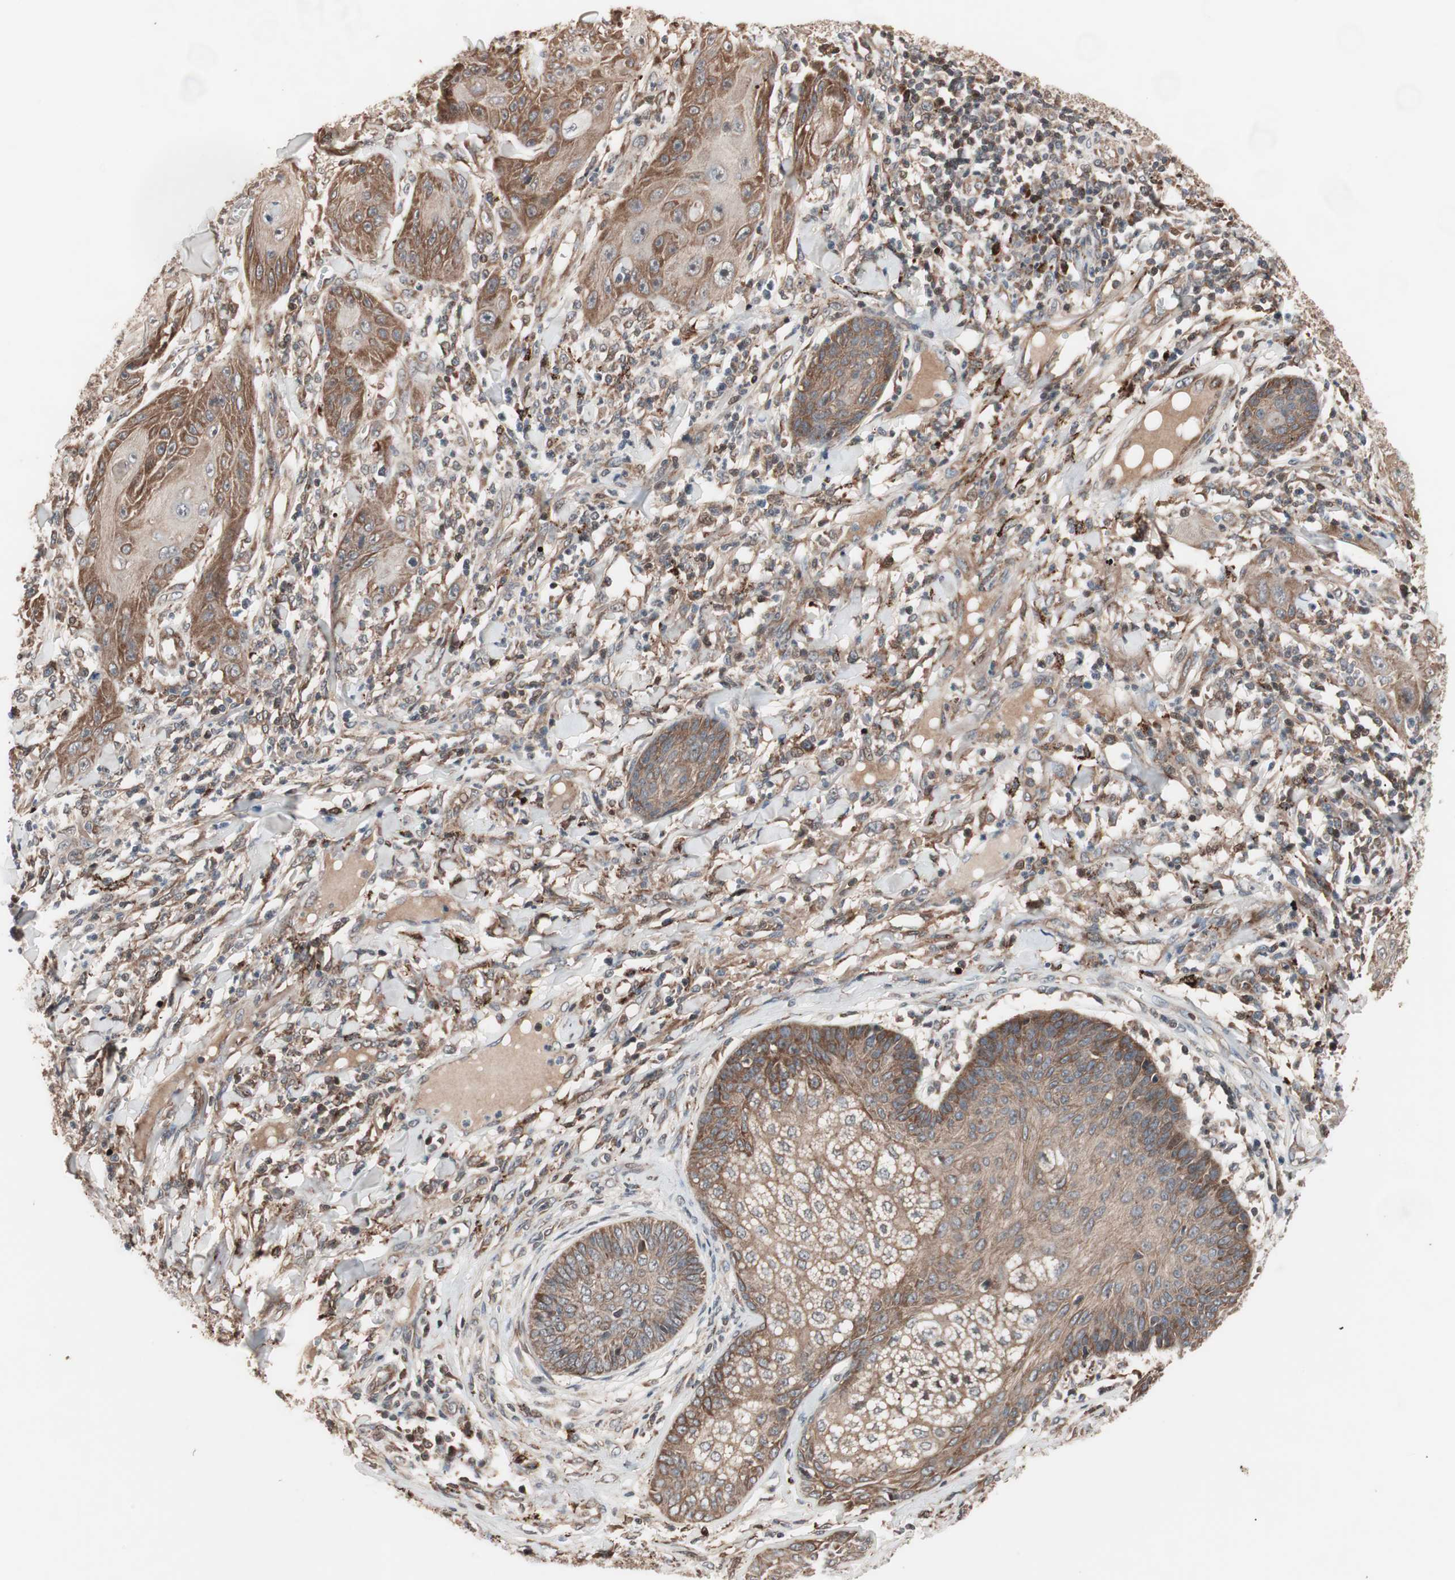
{"staining": {"intensity": "moderate", "quantity": ">75%", "location": "cytoplasmic/membranous"}, "tissue": "skin cancer", "cell_type": "Tumor cells", "image_type": "cancer", "snomed": [{"axis": "morphology", "description": "Squamous cell carcinoma, NOS"}, {"axis": "topography", "description": "Skin"}], "caption": "DAB immunohistochemical staining of human skin cancer displays moderate cytoplasmic/membranous protein positivity in about >75% of tumor cells.", "gene": "NF2", "patient": {"sex": "female", "age": 78}}